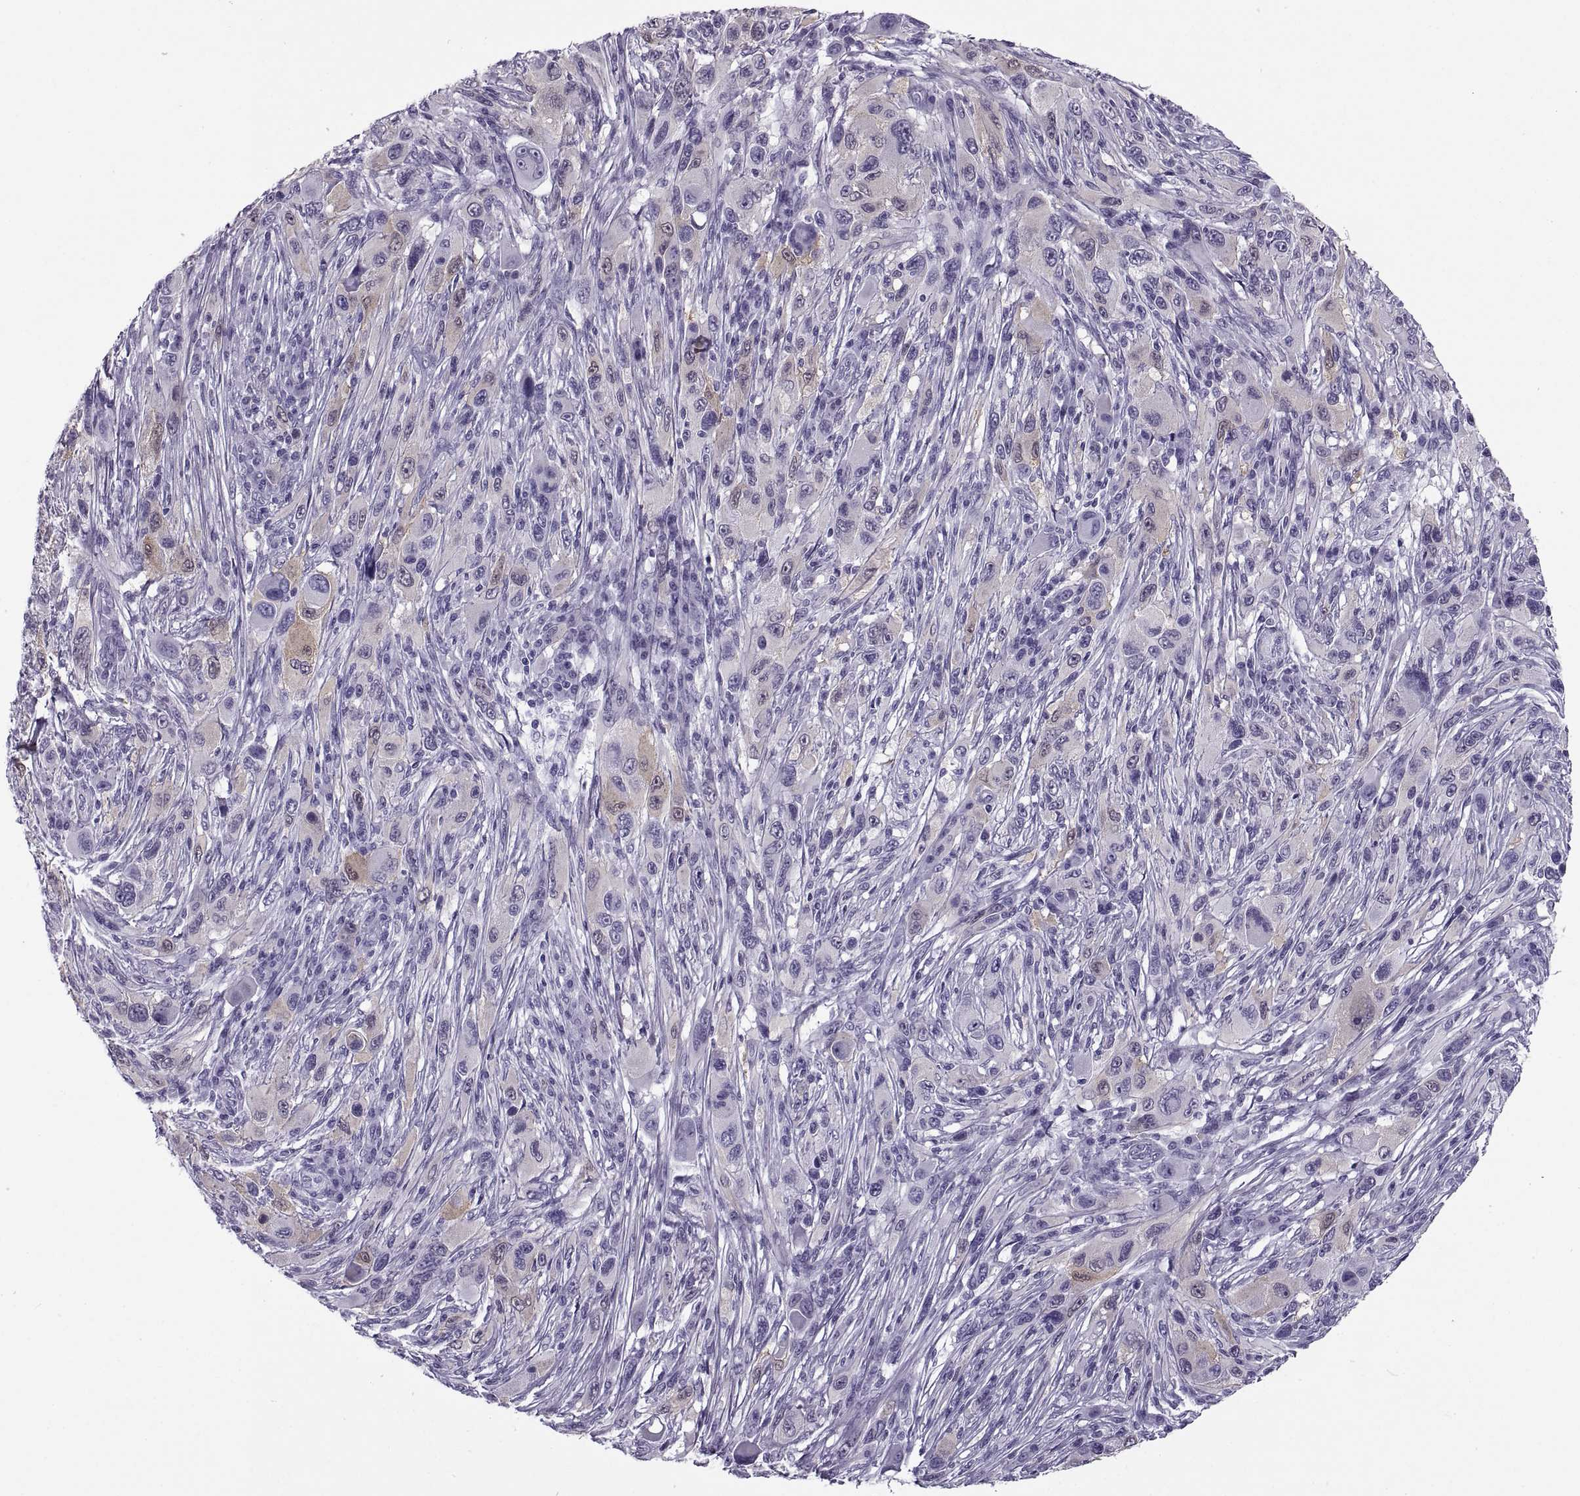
{"staining": {"intensity": "negative", "quantity": "none", "location": "none"}, "tissue": "melanoma", "cell_type": "Tumor cells", "image_type": "cancer", "snomed": [{"axis": "morphology", "description": "Malignant melanoma, NOS"}, {"axis": "topography", "description": "Skin"}], "caption": "IHC of melanoma exhibits no positivity in tumor cells.", "gene": "RLBP1", "patient": {"sex": "male", "age": 53}}